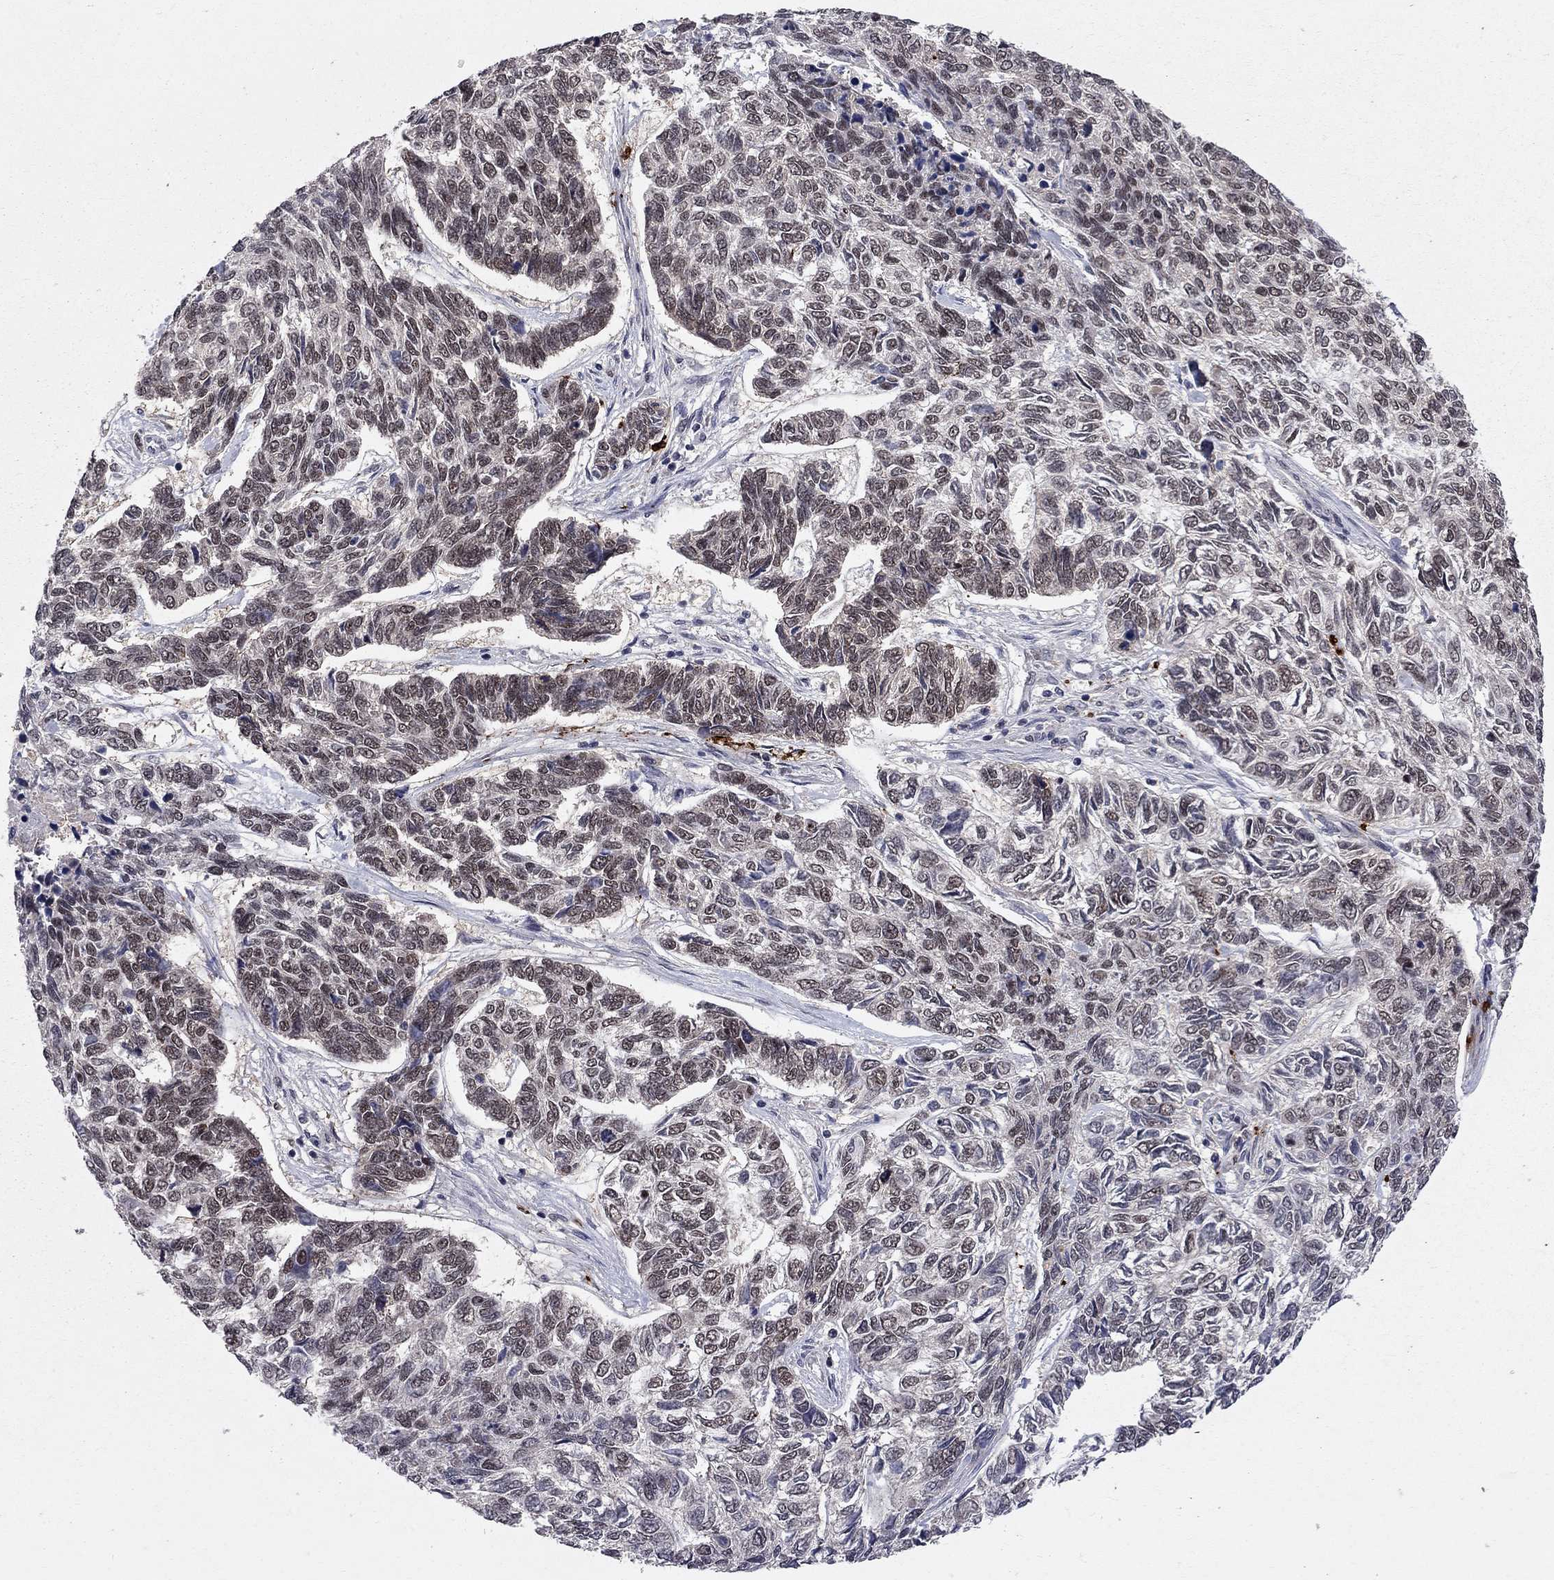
{"staining": {"intensity": "negative", "quantity": "none", "location": "none"}, "tissue": "skin cancer", "cell_type": "Tumor cells", "image_type": "cancer", "snomed": [{"axis": "morphology", "description": "Basal cell carcinoma"}, {"axis": "topography", "description": "Skin"}], "caption": "Immunohistochemistry (IHC) of human basal cell carcinoma (skin) shows no staining in tumor cells.", "gene": "SAP30L", "patient": {"sex": "female", "age": 65}}